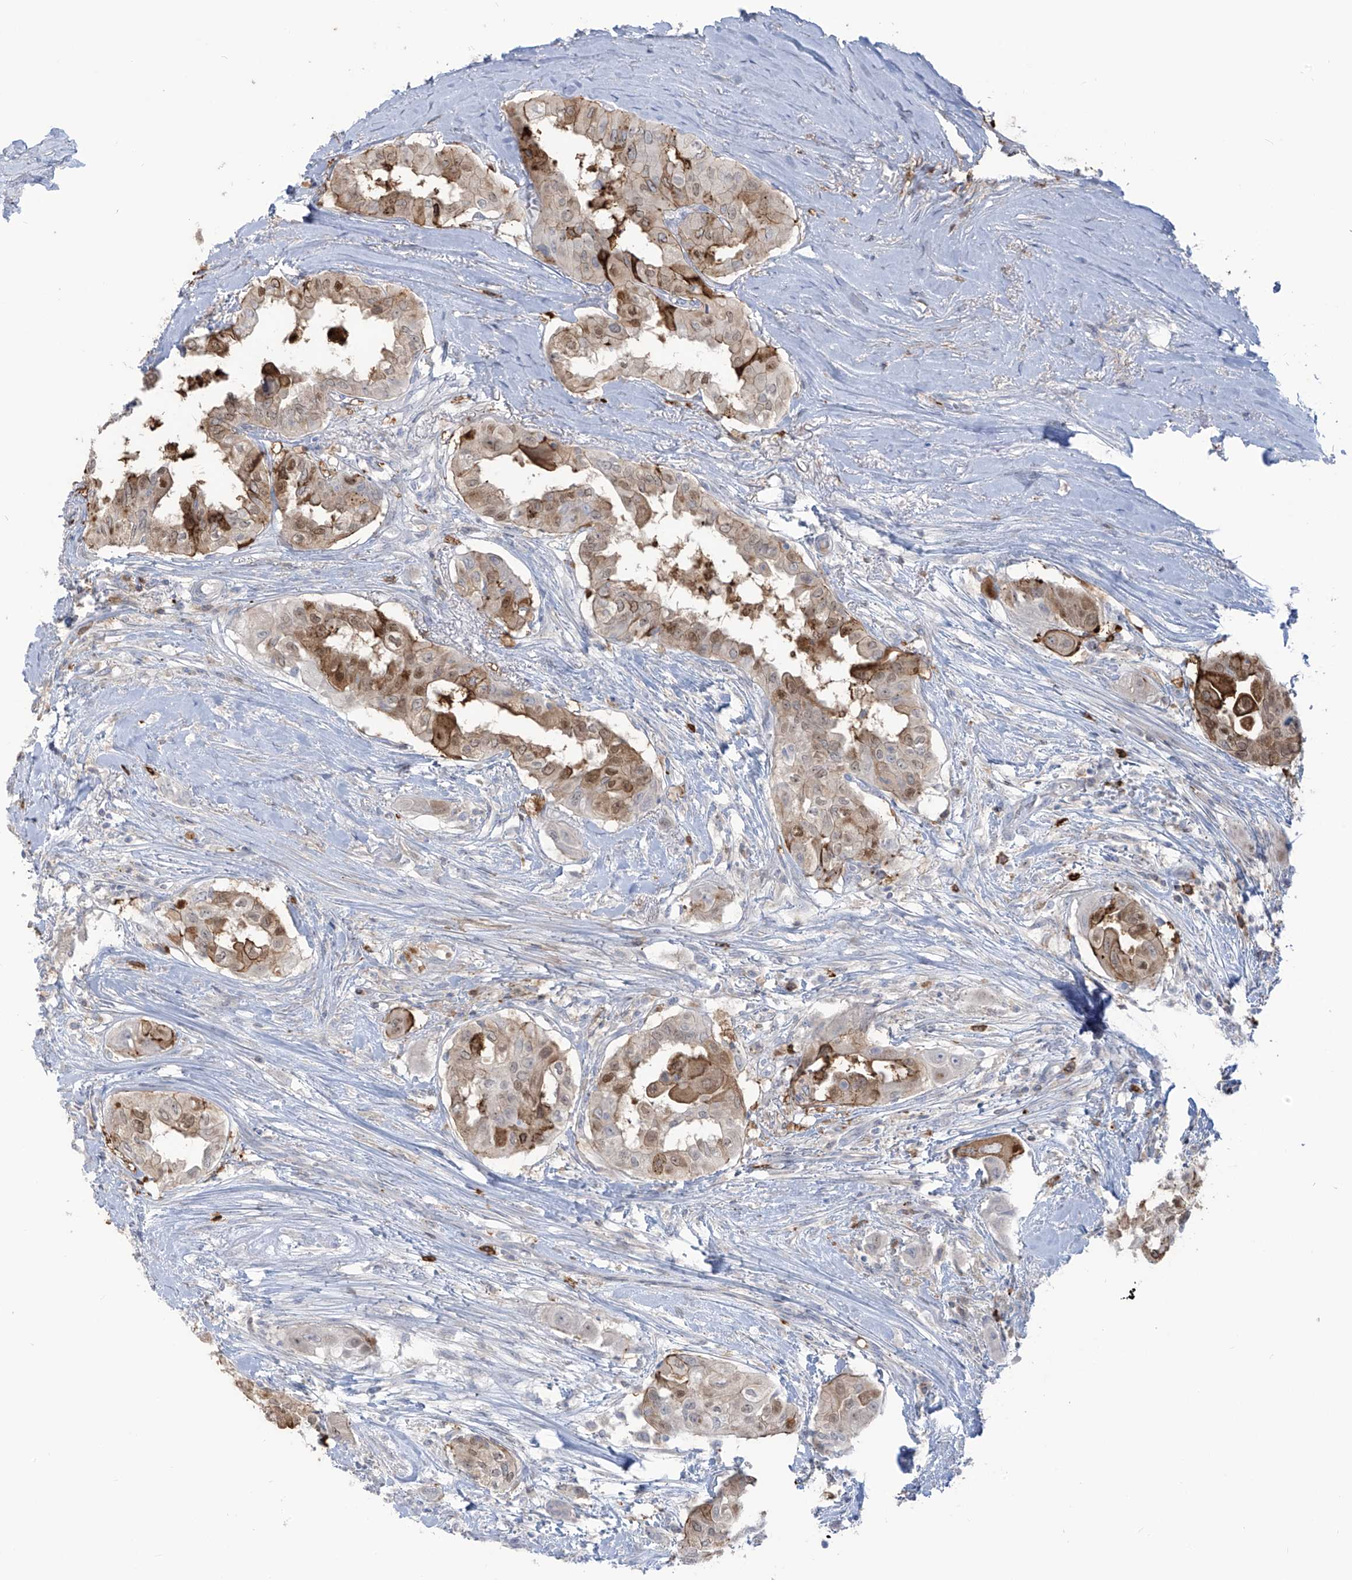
{"staining": {"intensity": "moderate", "quantity": "25%-75%", "location": "cytoplasmic/membranous"}, "tissue": "thyroid cancer", "cell_type": "Tumor cells", "image_type": "cancer", "snomed": [{"axis": "morphology", "description": "Papillary adenocarcinoma, NOS"}, {"axis": "topography", "description": "Thyroid gland"}], "caption": "Thyroid papillary adenocarcinoma was stained to show a protein in brown. There is medium levels of moderate cytoplasmic/membranous positivity in about 25%-75% of tumor cells.", "gene": "NOTO", "patient": {"sex": "female", "age": 59}}